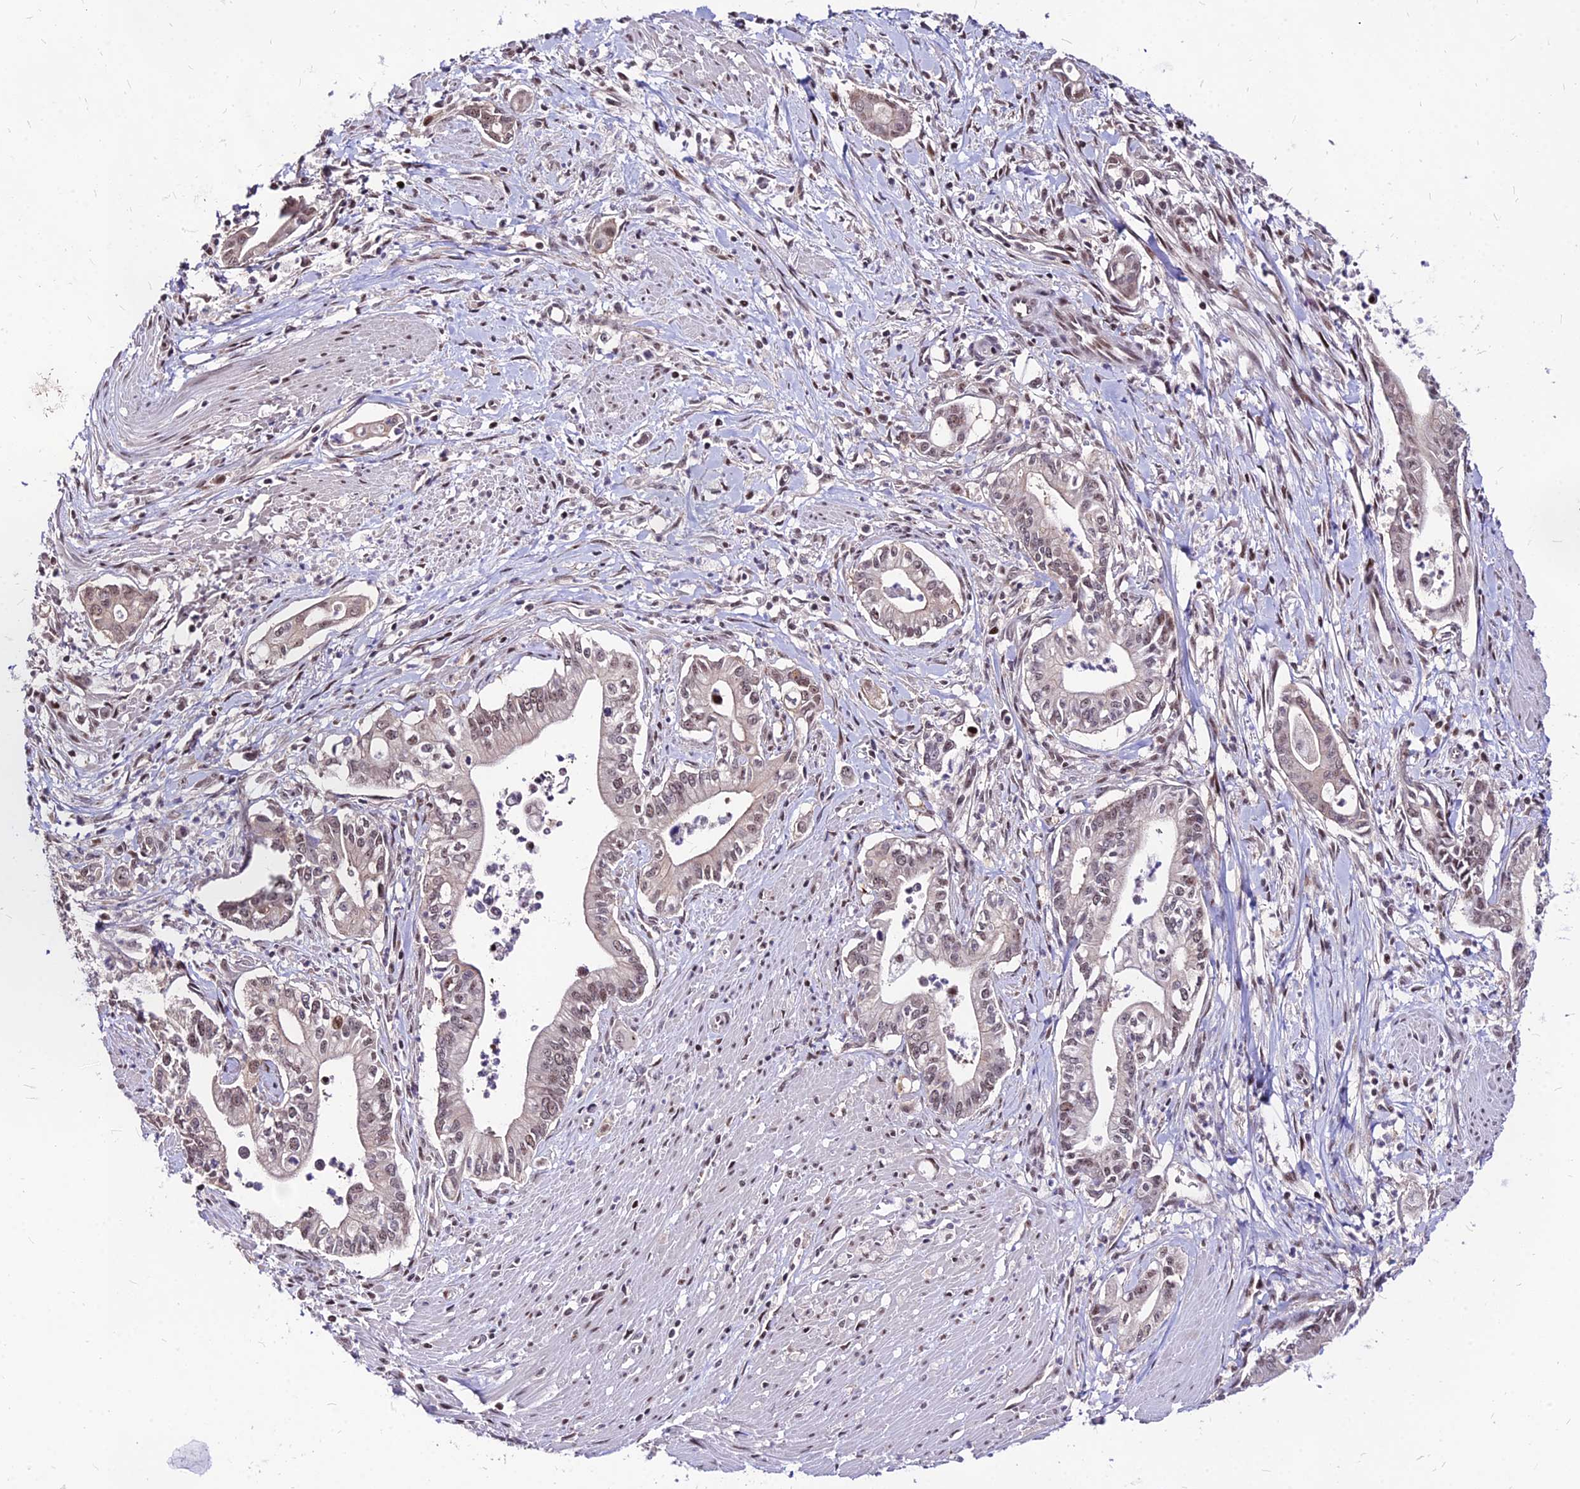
{"staining": {"intensity": "weak", "quantity": "<25%", "location": "nuclear"}, "tissue": "pancreatic cancer", "cell_type": "Tumor cells", "image_type": "cancer", "snomed": [{"axis": "morphology", "description": "Adenocarcinoma, NOS"}, {"axis": "topography", "description": "Pancreas"}], "caption": "High magnification brightfield microscopy of pancreatic cancer stained with DAB (brown) and counterstained with hematoxylin (blue): tumor cells show no significant staining.", "gene": "DDX55", "patient": {"sex": "male", "age": 78}}